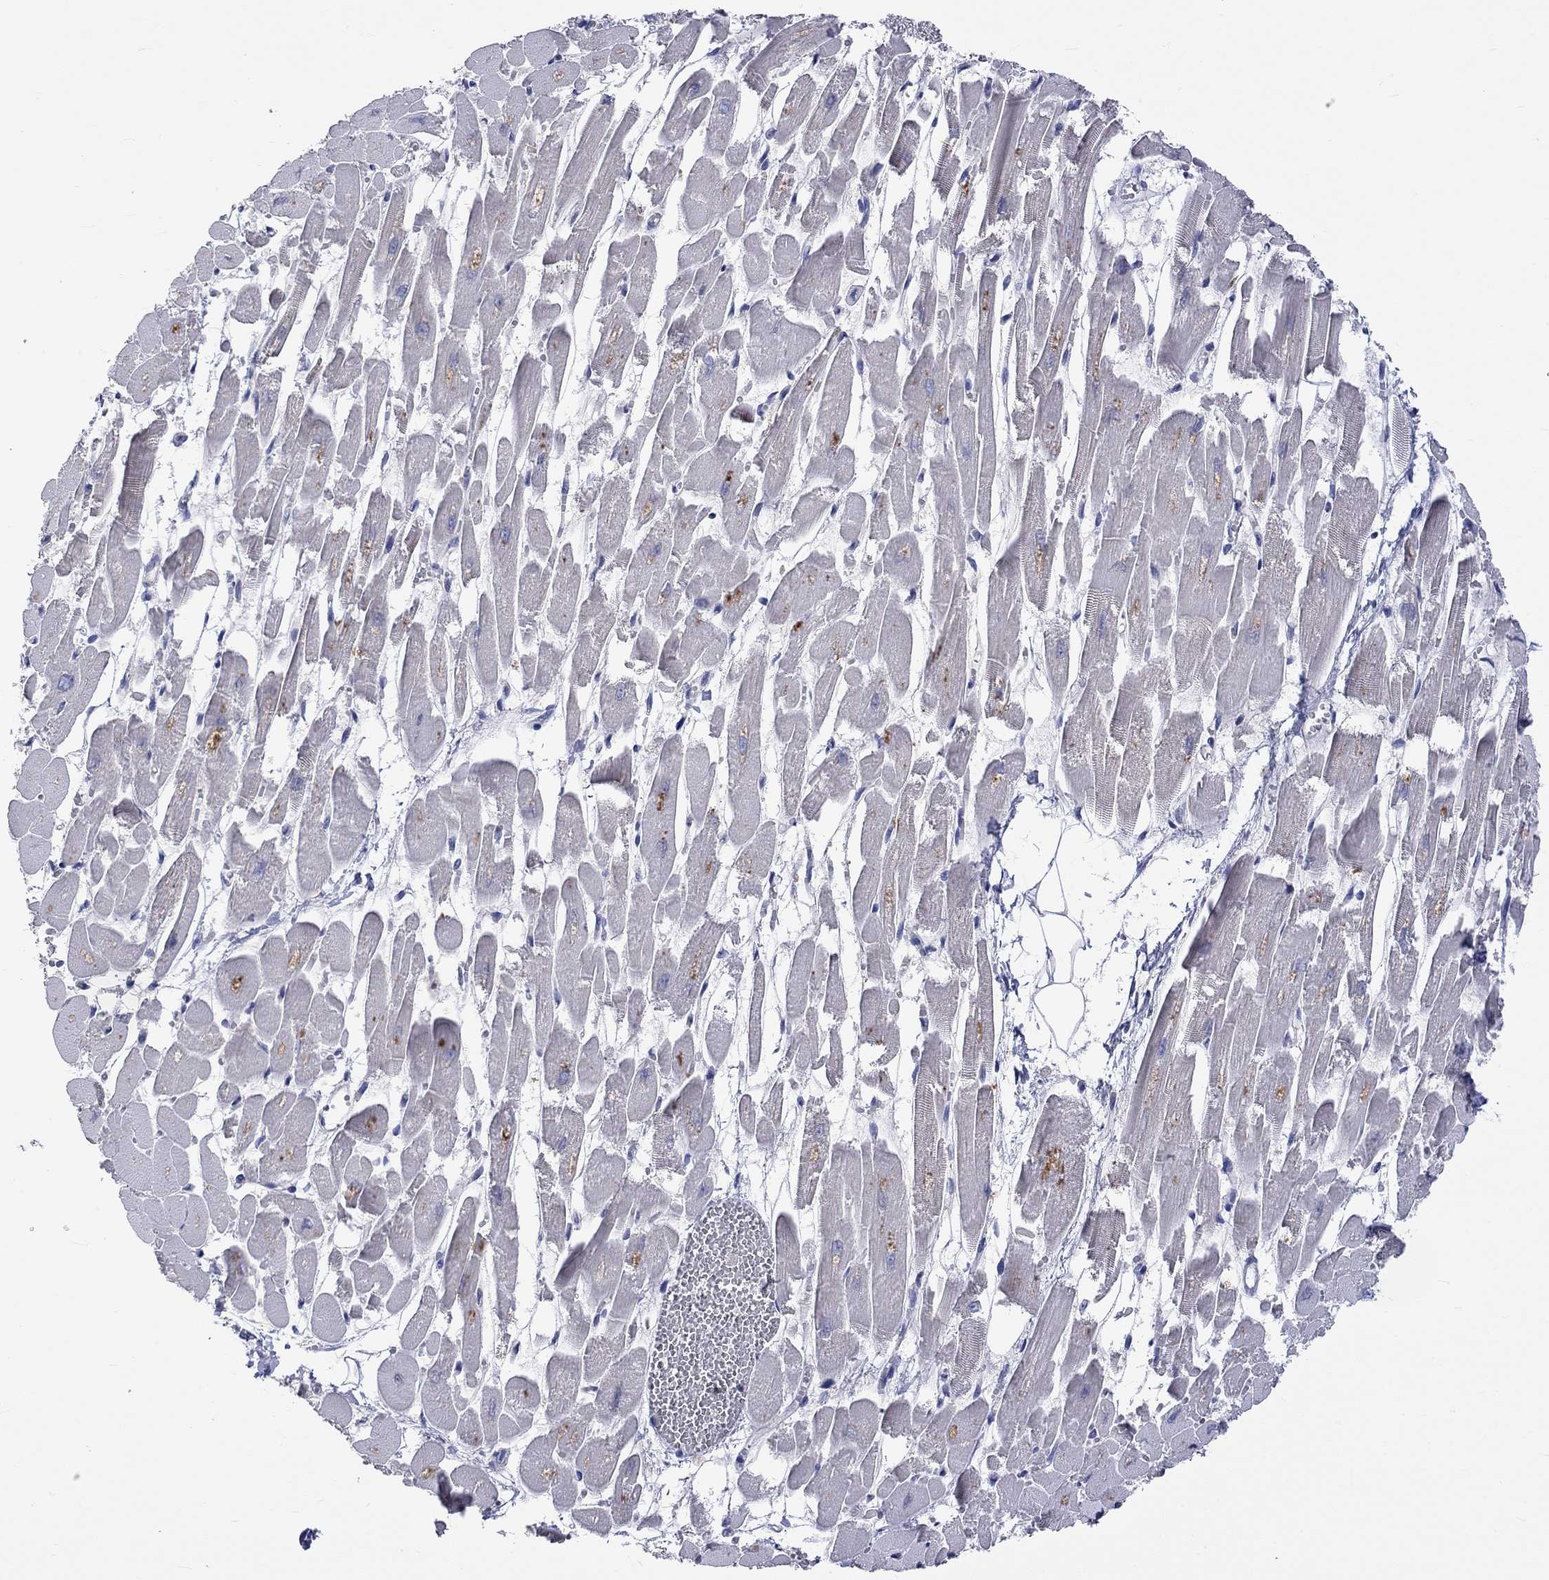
{"staining": {"intensity": "negative", "quantity": "none", "location": "none"}, "tissue": "heart muscle", "cell_type": "Cardiomyocytes", "image_type": "normal", "snomed": [{"axis": "morphology", "description": "Normal tissue, NOS"}, {"axis": "topography", "description": "Heart"}], "caption": "DAB immunohistochemical staining of normal heart muscle exhibits no significant staining in cardiomyocytes. (Immunohistochemistry (ihc), brightfield microscopy, high magnification).", "gene": "LRFN4", "patient": {"sex": "female", "age": 52}}